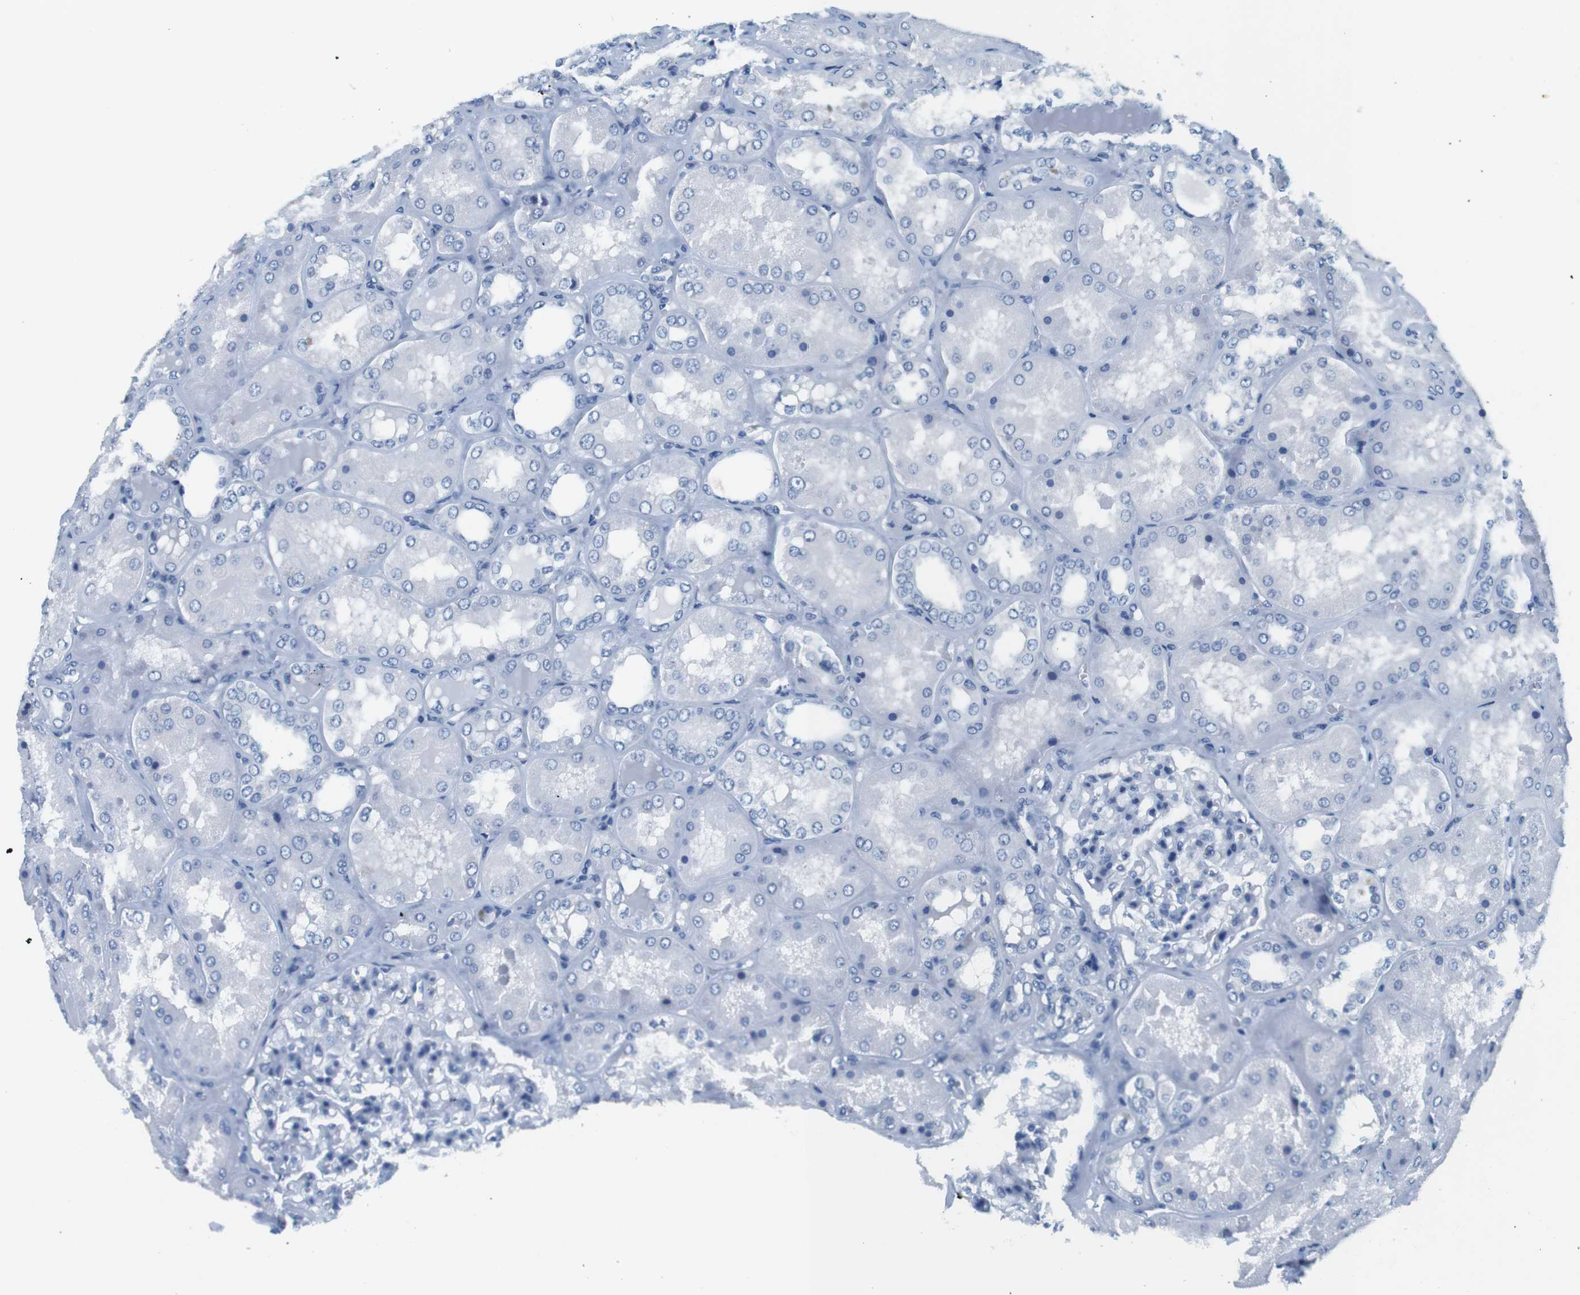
{"staining": {"intensity": "negative", "quantity": "none", "location": "none"}, "tissue": "kidney", "cell_type": "Cells in glomeruli", "image_type": "normal", "snomed": [{"axis": "morphology", "description": "Normal tissue, NOS"}, {"axis": "topography", "description": "Kidney"}], "caption": "Immunohistochemistry (IHC) micrograph of normal kidney stained for a protein (brown), which demonstrates no staining in cells in glomeruli.", "gene": "CYP2C9", "patient": {"sex": "female", "age": 56}}